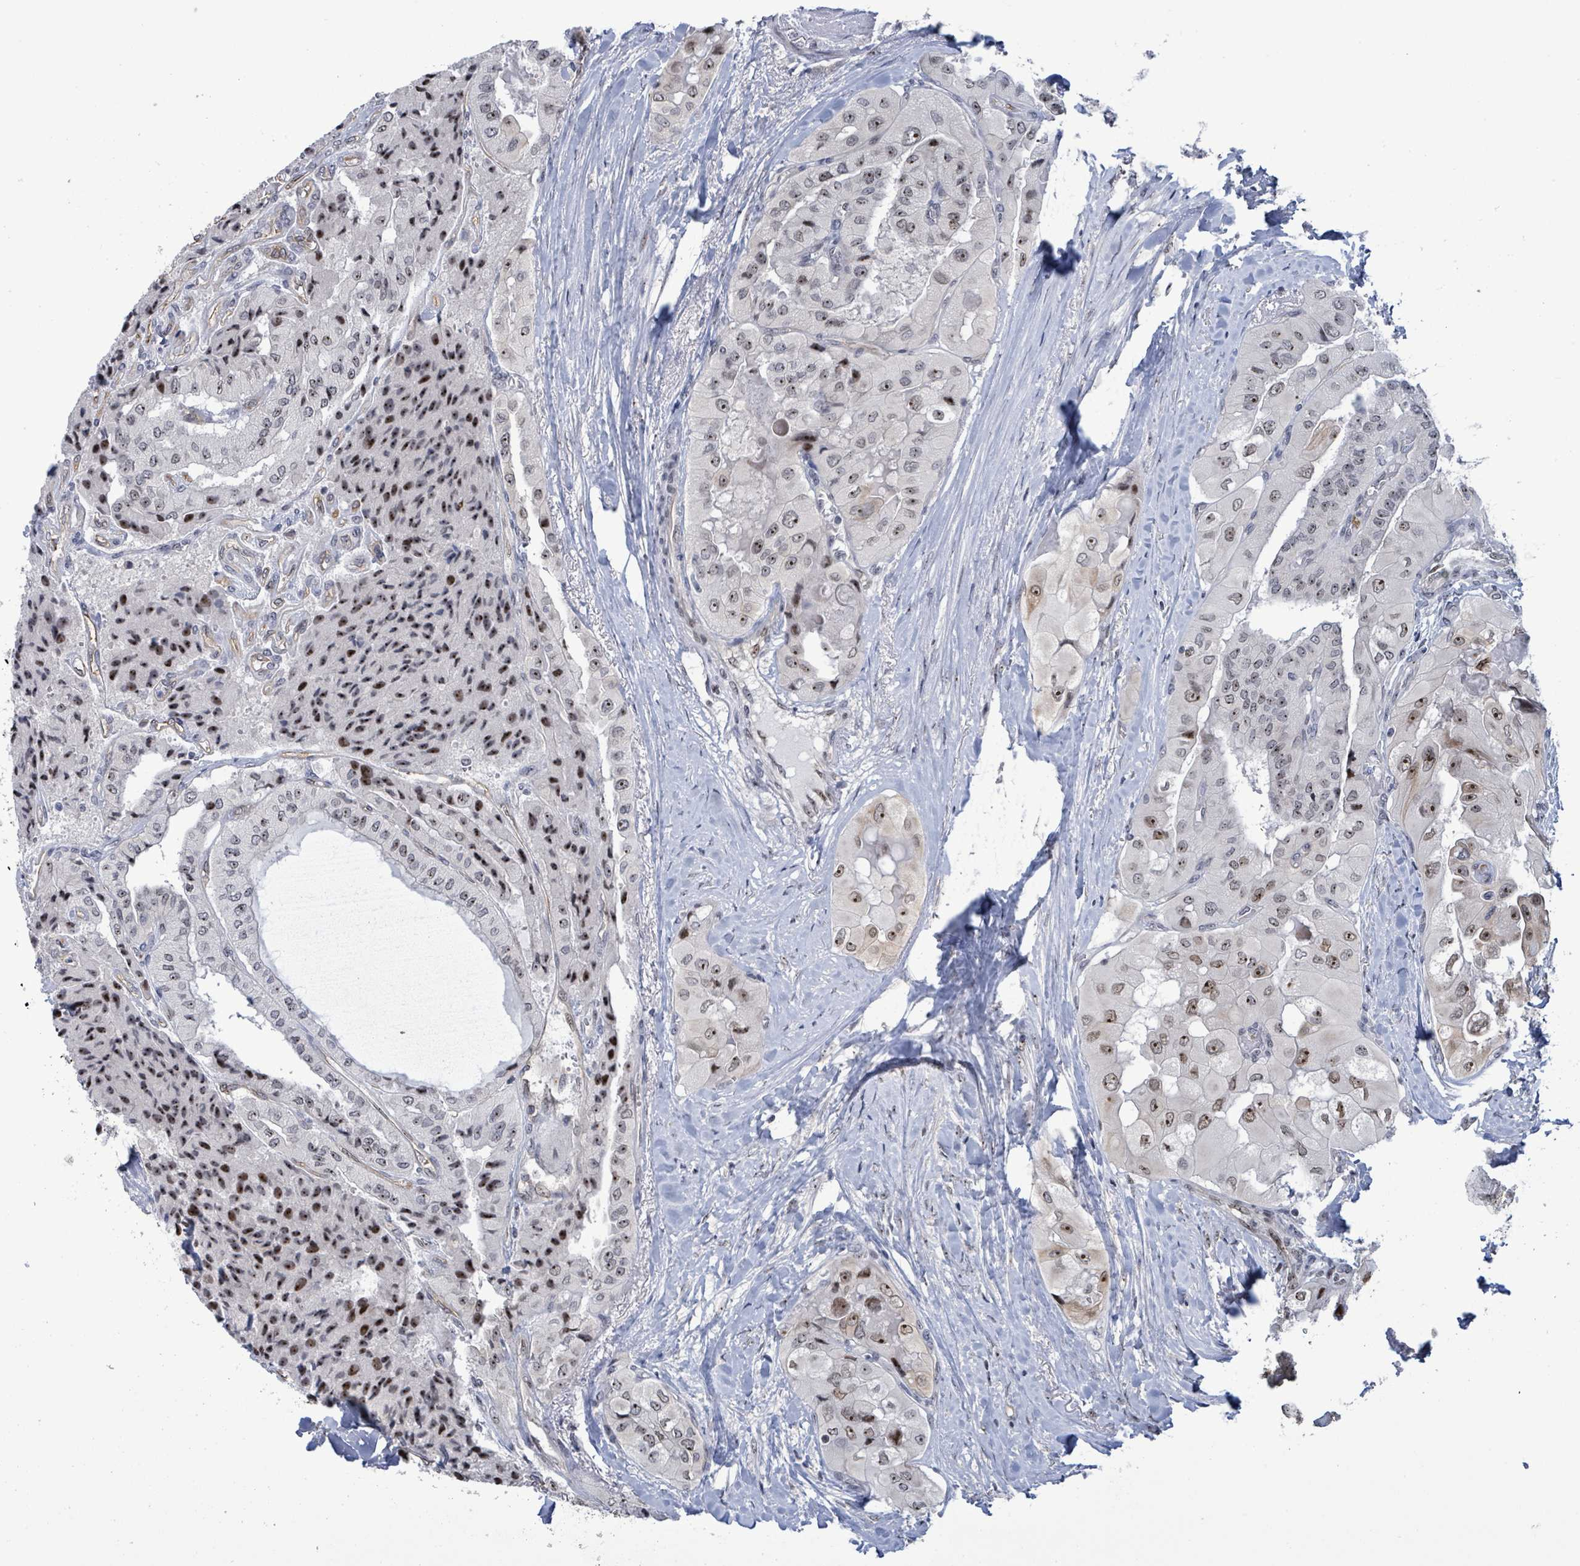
{"staining": {"intensity": "moderate", "quantity": "25%-75%", "location": "nuclear"}, "tissue": "thyroid cancer", "cell_type": "Tumor cells", "image_type": "cancer", "snomed": [{"axis": "morphology", "description": "Normal tissue, NOS"}, {"axis": "morphology", "description": "Papillary adenocarcinoma, NOS"}, {"axis": "topography", "description": "Thyroid gland"}], "caption": "Thyroid cancer (papillary adenocarcinoma) stained with a brown dye shows moderate nuclear positive expression in about 25%-75% of tumor cells.", "gene": "RRN3", "patient": {"sex": "female", "age": 59}}